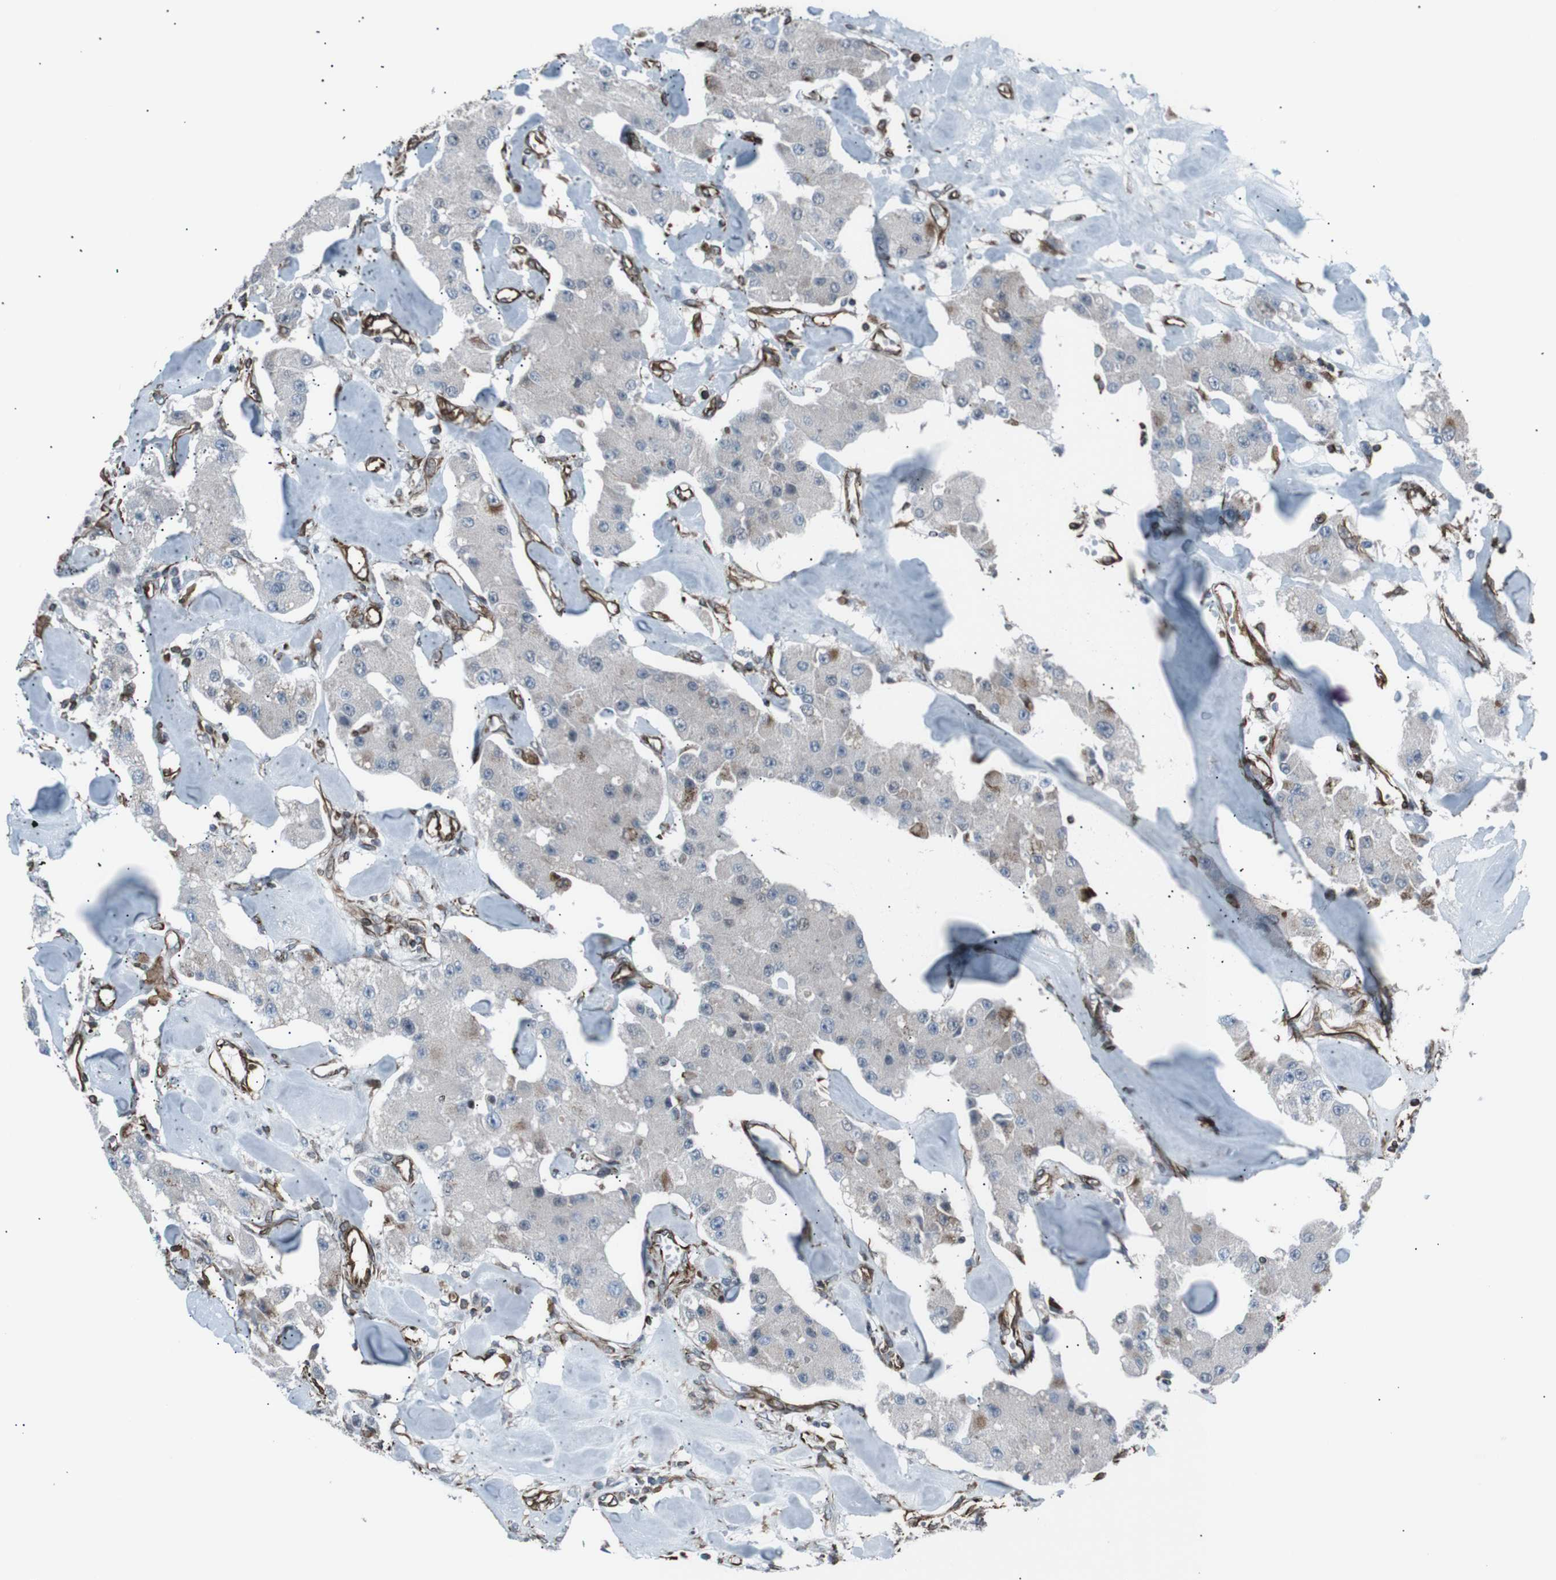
{"staining": {"intensity": "negative", "quantity": "none", "location": "none"}, "tissue": "carcinoid", "cell_type": "Tumor cells", "image_type": "cancer", "snomed": [{"axis": "morphology", "description": "Carcinoid, malignant, NOS"}, {"axis": "topography", "description": "Pancreas"}], "caption": "The immunohistochemistry image has no significant positivity in tumor cells of carcinoid tissue.", "gene": "TMEM141", "patient": {"sex": "male", "age": 41}}